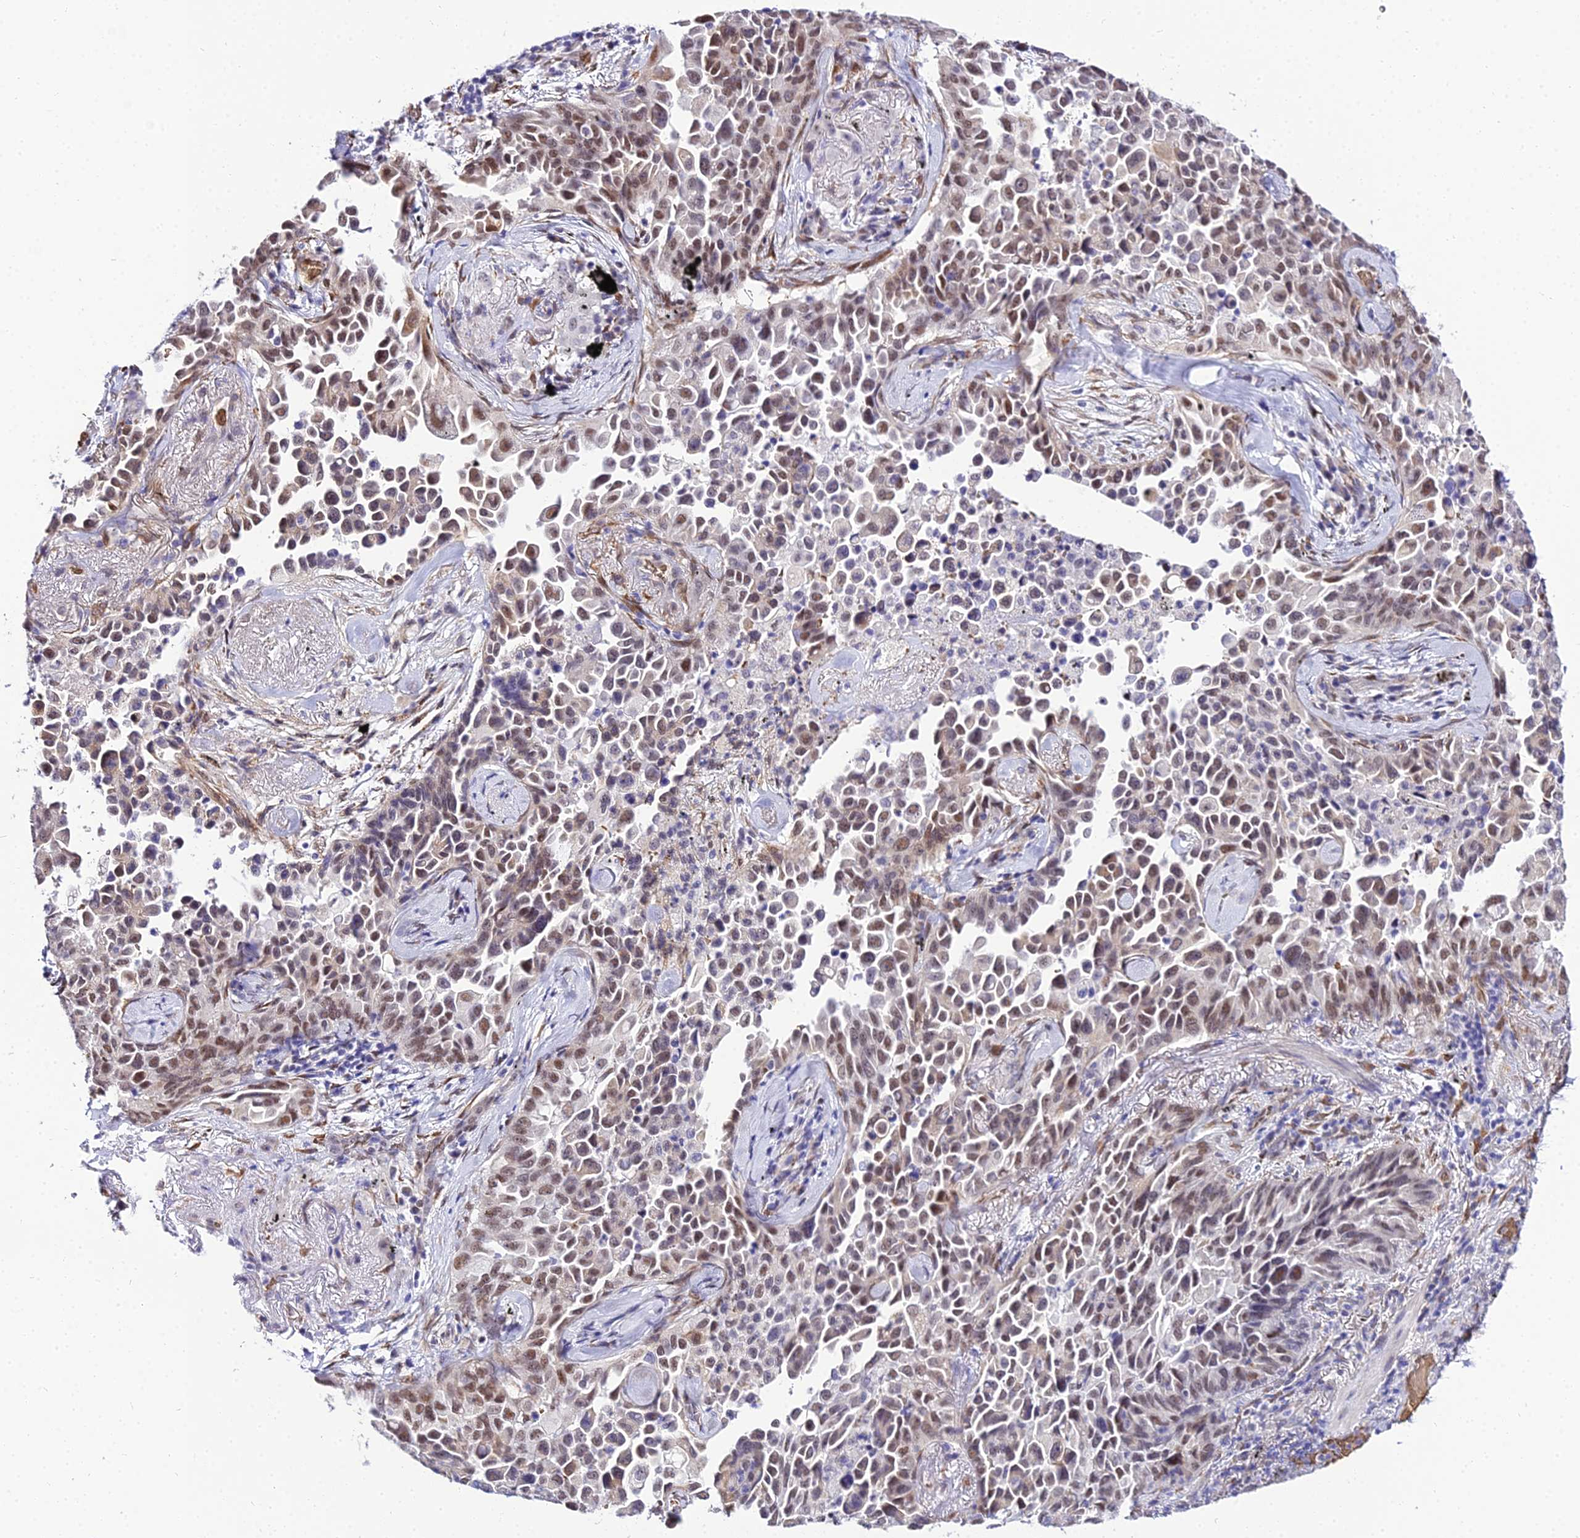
{"staining": {"intensity": "moderate", "quantity": ">75%", "location": "nuclear"}, "tissue": "lung cancer", "cell_type": "Tumor cells", "image_type": "cancer", "snomed": [{"axis": "morphology", "description": "Adenocarcinoma, NOS"}, {"axis": "topography", "description": "Lung"}], "caption": "Protein staining of adenocarcinoma (lung) tissue reveals moderate nuclear staining in about >75% of tumor cells.", "gene": "BCL9", "patient": {"sex": "female", "age": 67}}